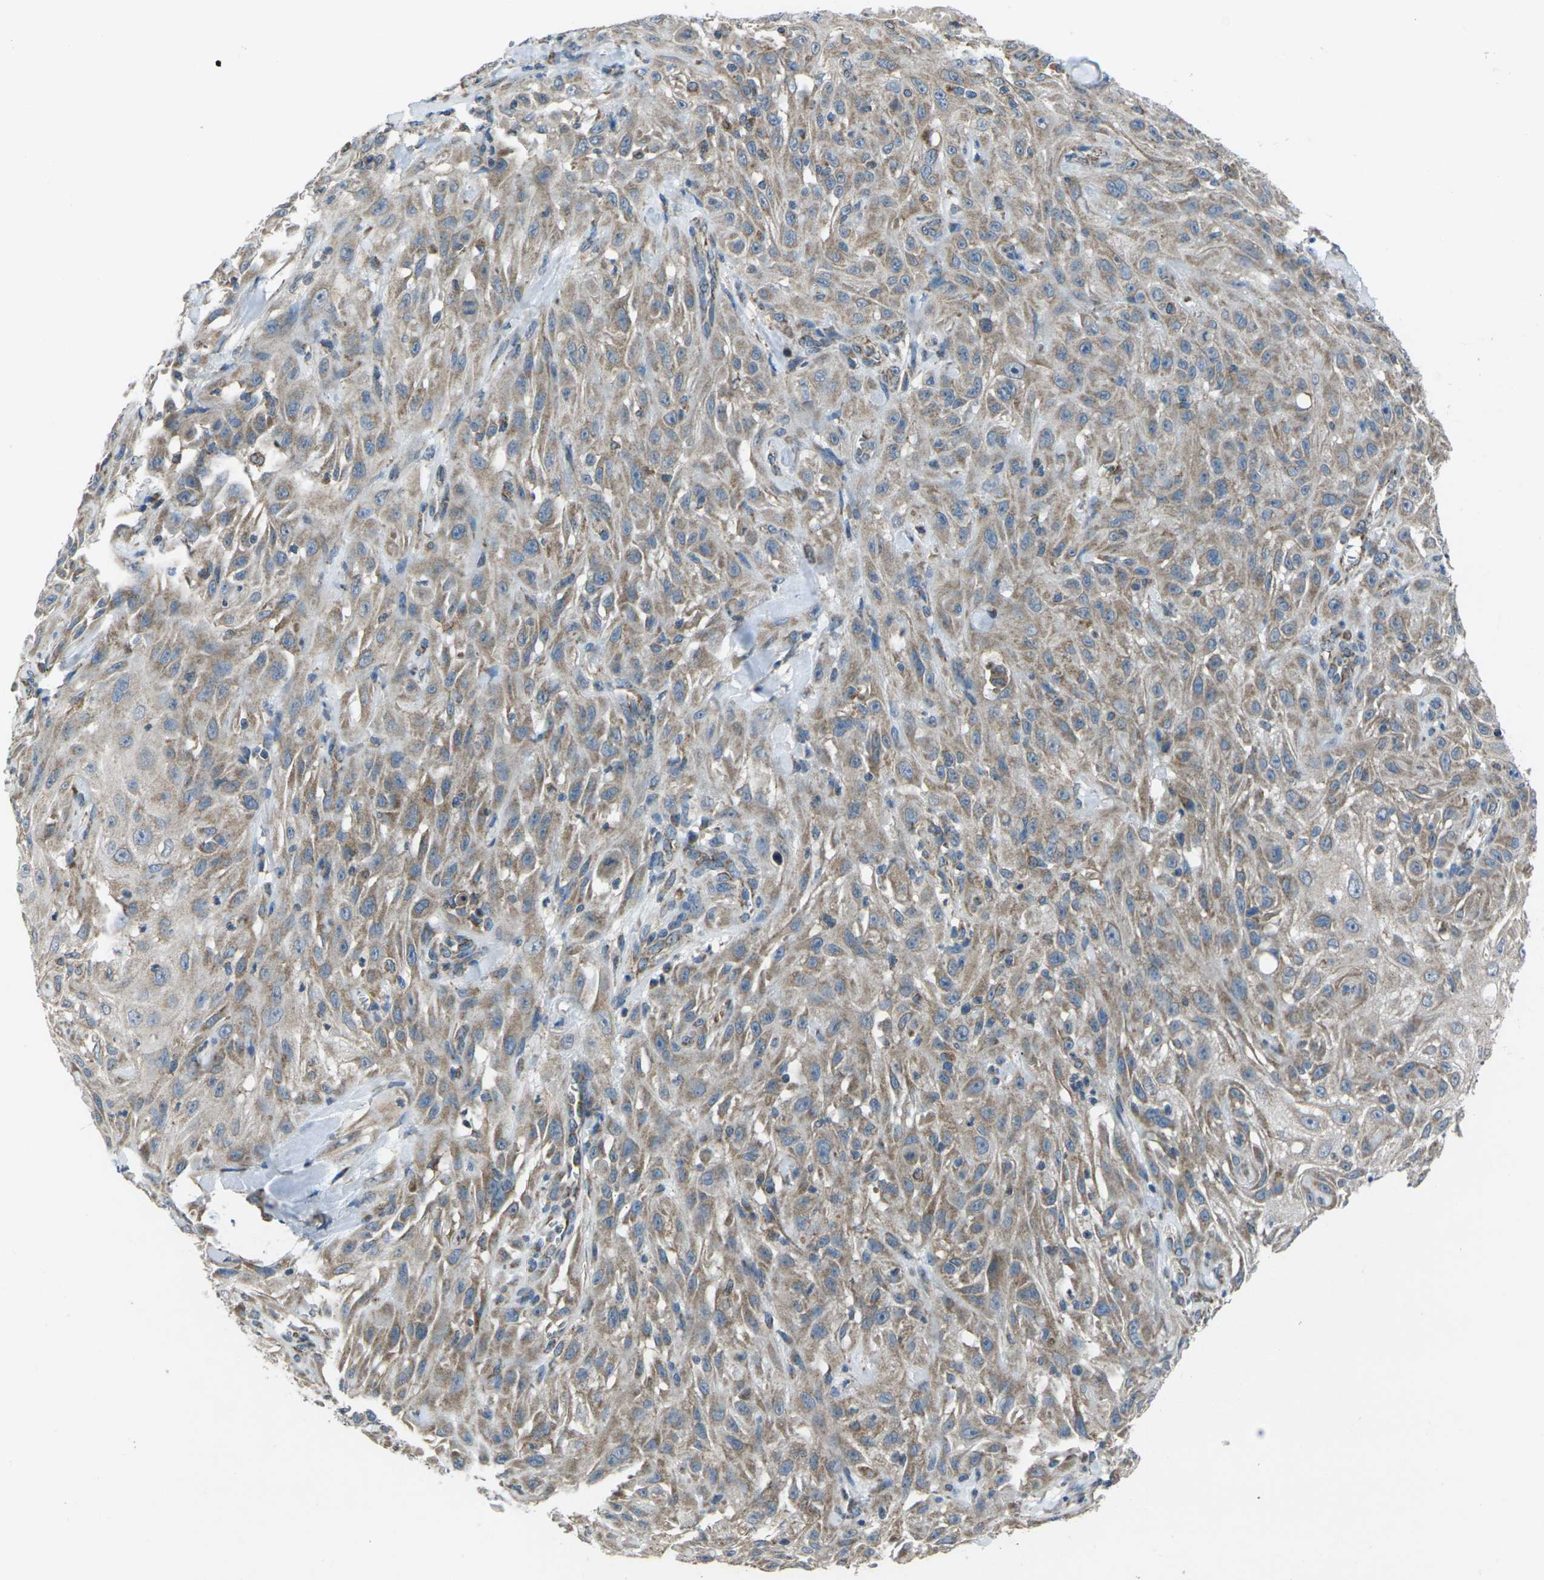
{"staining": {"intensity": "moderate", "quantity": ">75%", "location": "cytoplasmic/membranous"}, "tissue": "skin cancer", "cell_type": "Tumor cells", "image_type": "cancer", "snomed": [{"axis": "morphology", "description": "Squamous cell carcinoma, NOS"}, {"axis": "topography", "description": "Skin"}], "caption": "Skin squamous cell carcinoma stained with a brown dye demonstrates moderate cytoplasmic/membranous positive positivity in approximately >75% of tumor cells.", "gene": "TMEM120B", "patient": {"sex": "male", "age": 75}}